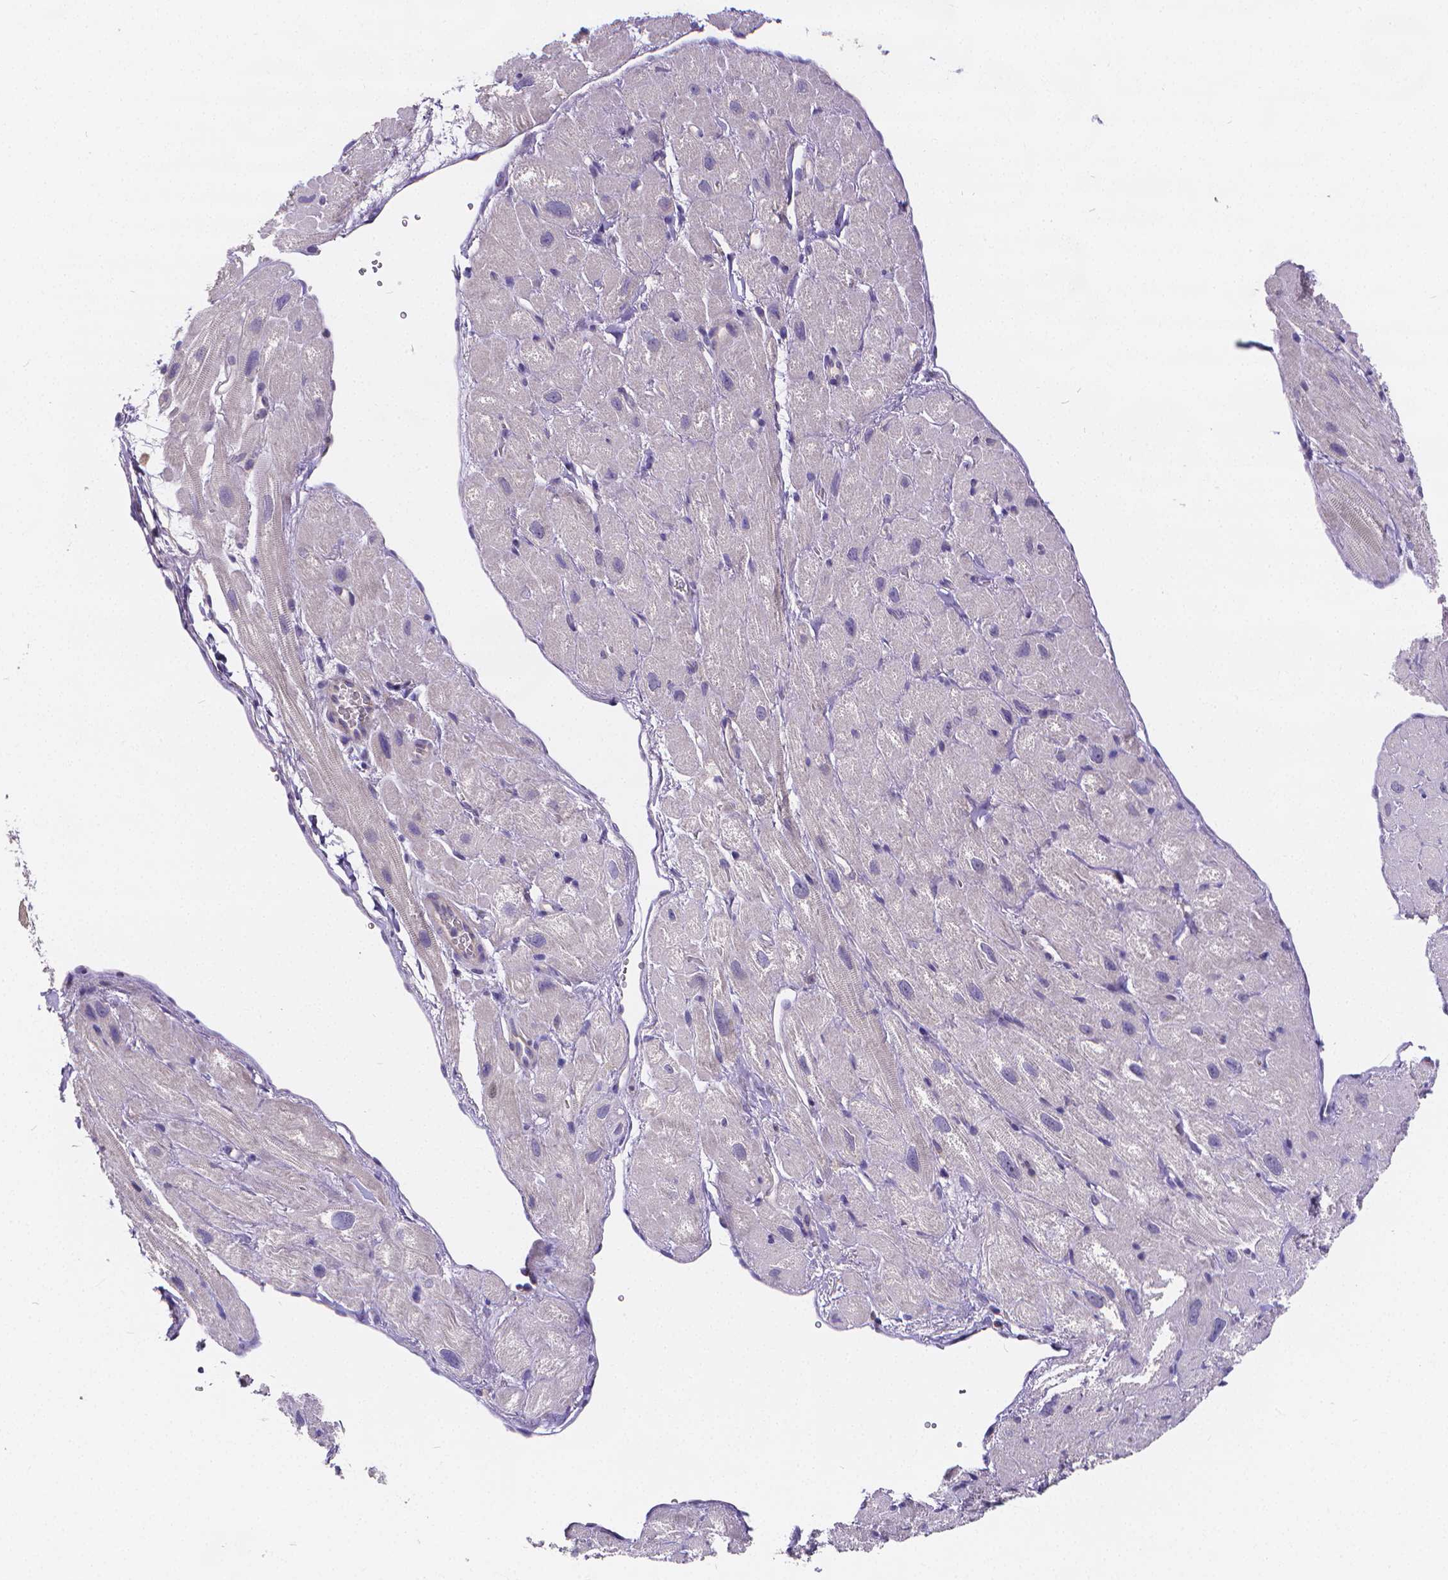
{"staining": {"intensity": "negative", "quantity": "none", "location": "none"}, "tissue": "heart muscle", "cell_type": "Cardiomyocytes", "image_type": "normal", "snomed": [{"axis": "morphology", "description": "Normal tissue, NOS"}, {"axis": "topography", "description": "Heart"}], "caption": "Cardiomyocytes show no significant protein staining in benign heart muscle.", "gene": "GLRB", "patient": {"sex": "female", "age": 62}}